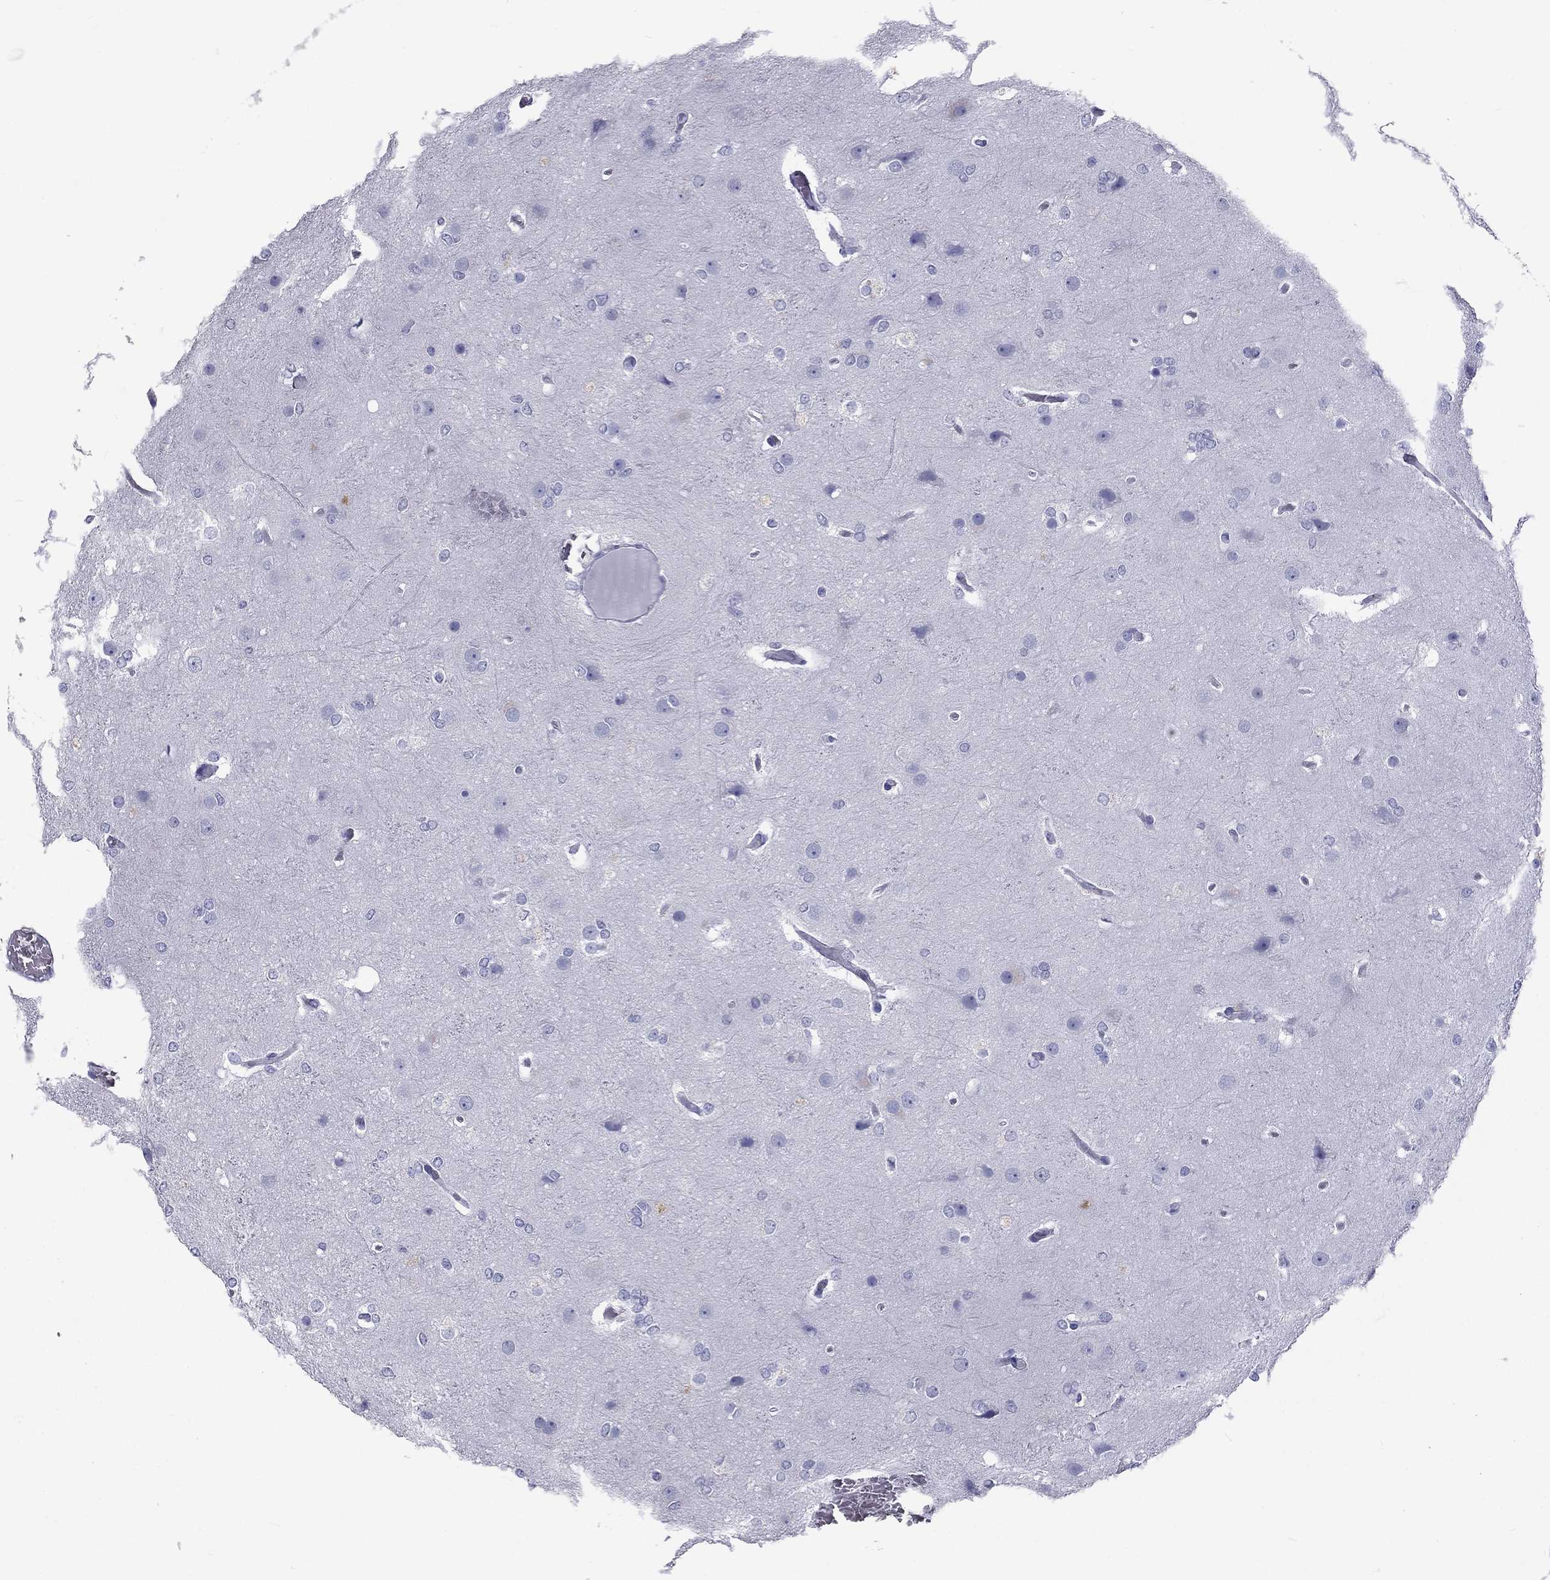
{"staining": {"intensity": "negative", "quantity": "none", "location": "none"}, "tissue": "glioma", "cell_type": "Tumor cells", "image_type": "cancer", "snomed": [{"axis": "morphology", "description": "Glioma, malignant, High grade"}, {"axis": "topography", "description": "Brain"}], "caption": "Tumor cells show no significant staining in high-grade glioma (malignant).", "gene": "DNALI1", "patient": {"sex": "female", "age": 61}}